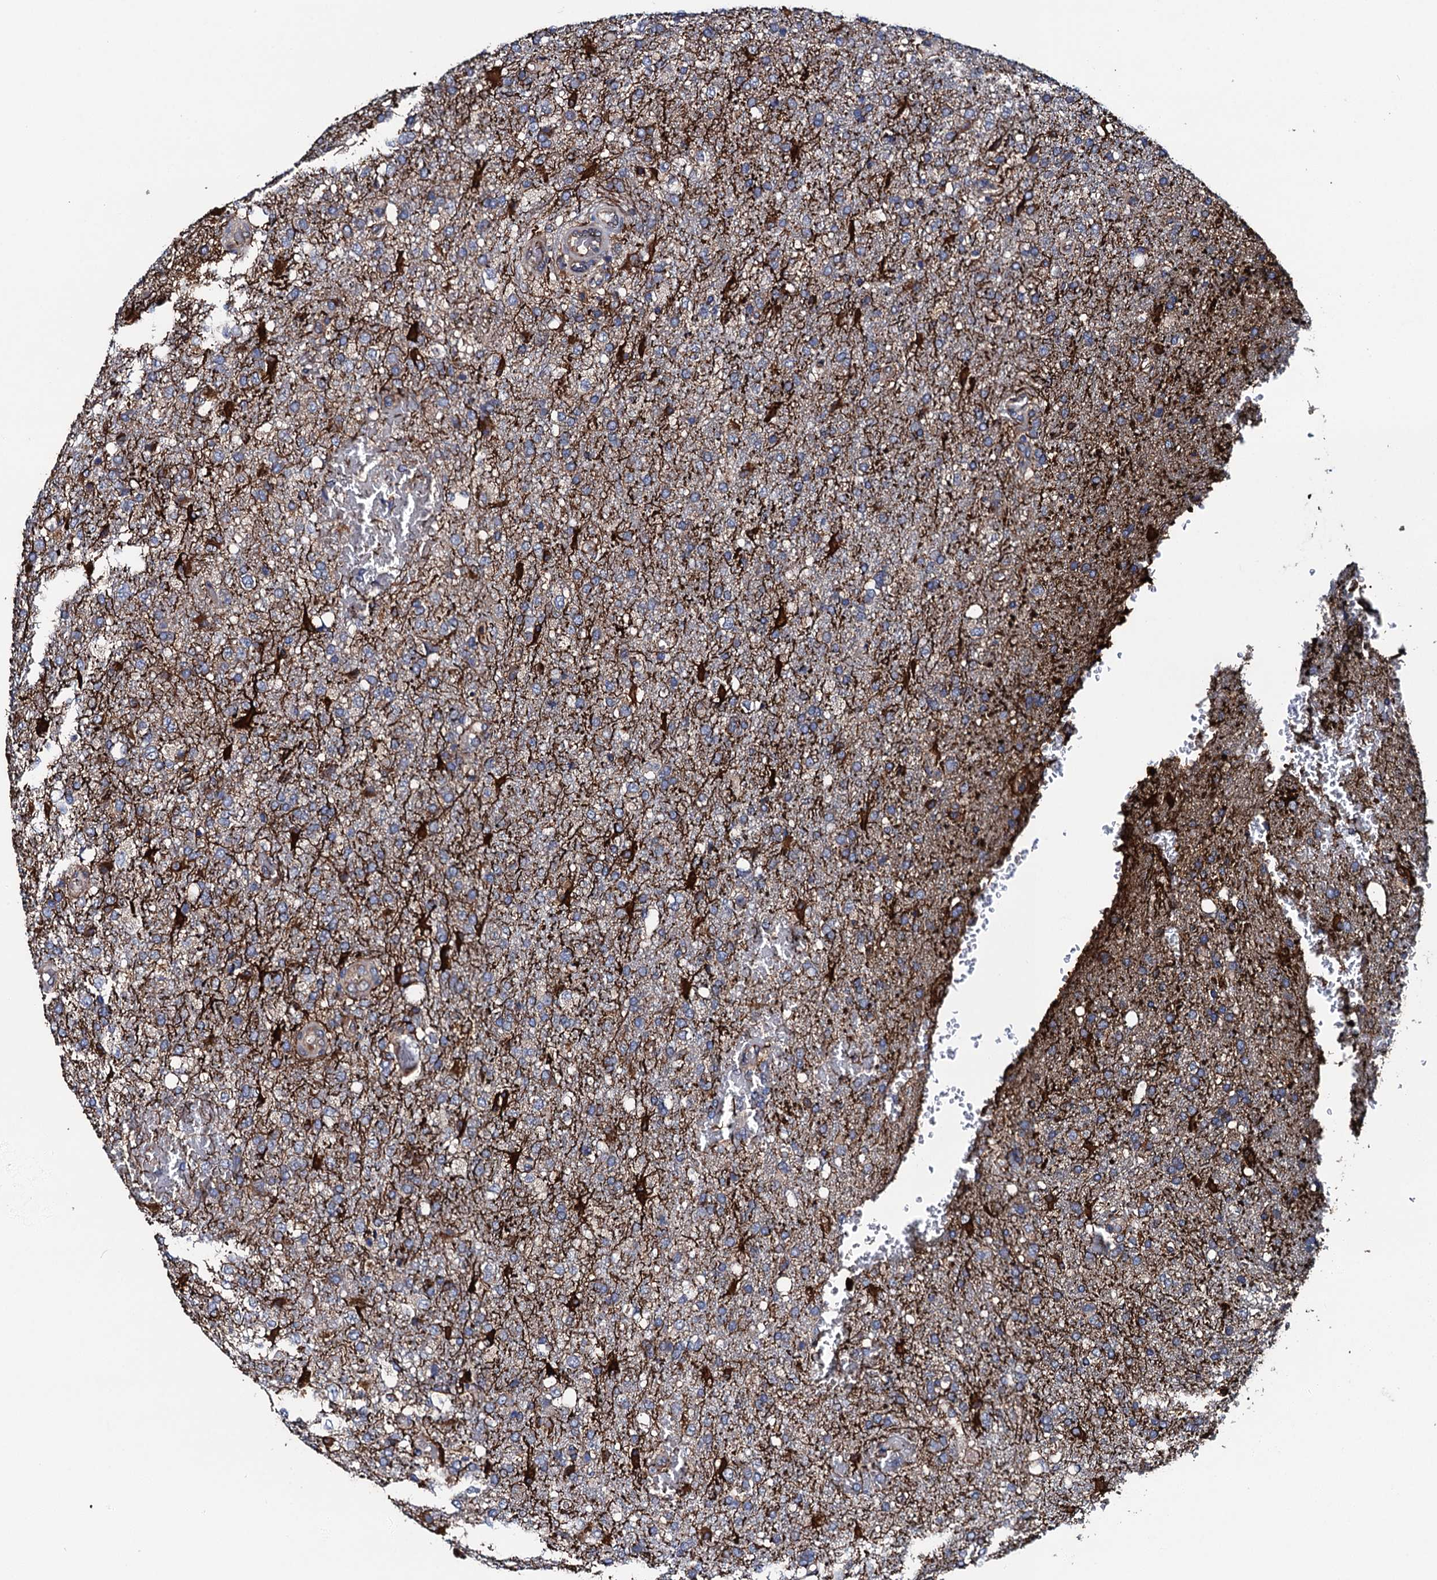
{"staining": {"intensity": "negative", "quantity": "none", "location": "none"}, "tissue": "glioma", "cell_type": "Tumor cells", "image_type": "cancer", "snomed": [{"axis": "morphology", "description": "Glioma, malignant, High grade"}, {"axis": "topography", "description": "Brain"}], "caption": "Immunohistochemistry photomicrograph of human glioma stained for a protein (brown), which displays no expression in tumor cells.", "gene": "ADCY9", "patient": {"sex": "female", "age": 74}}